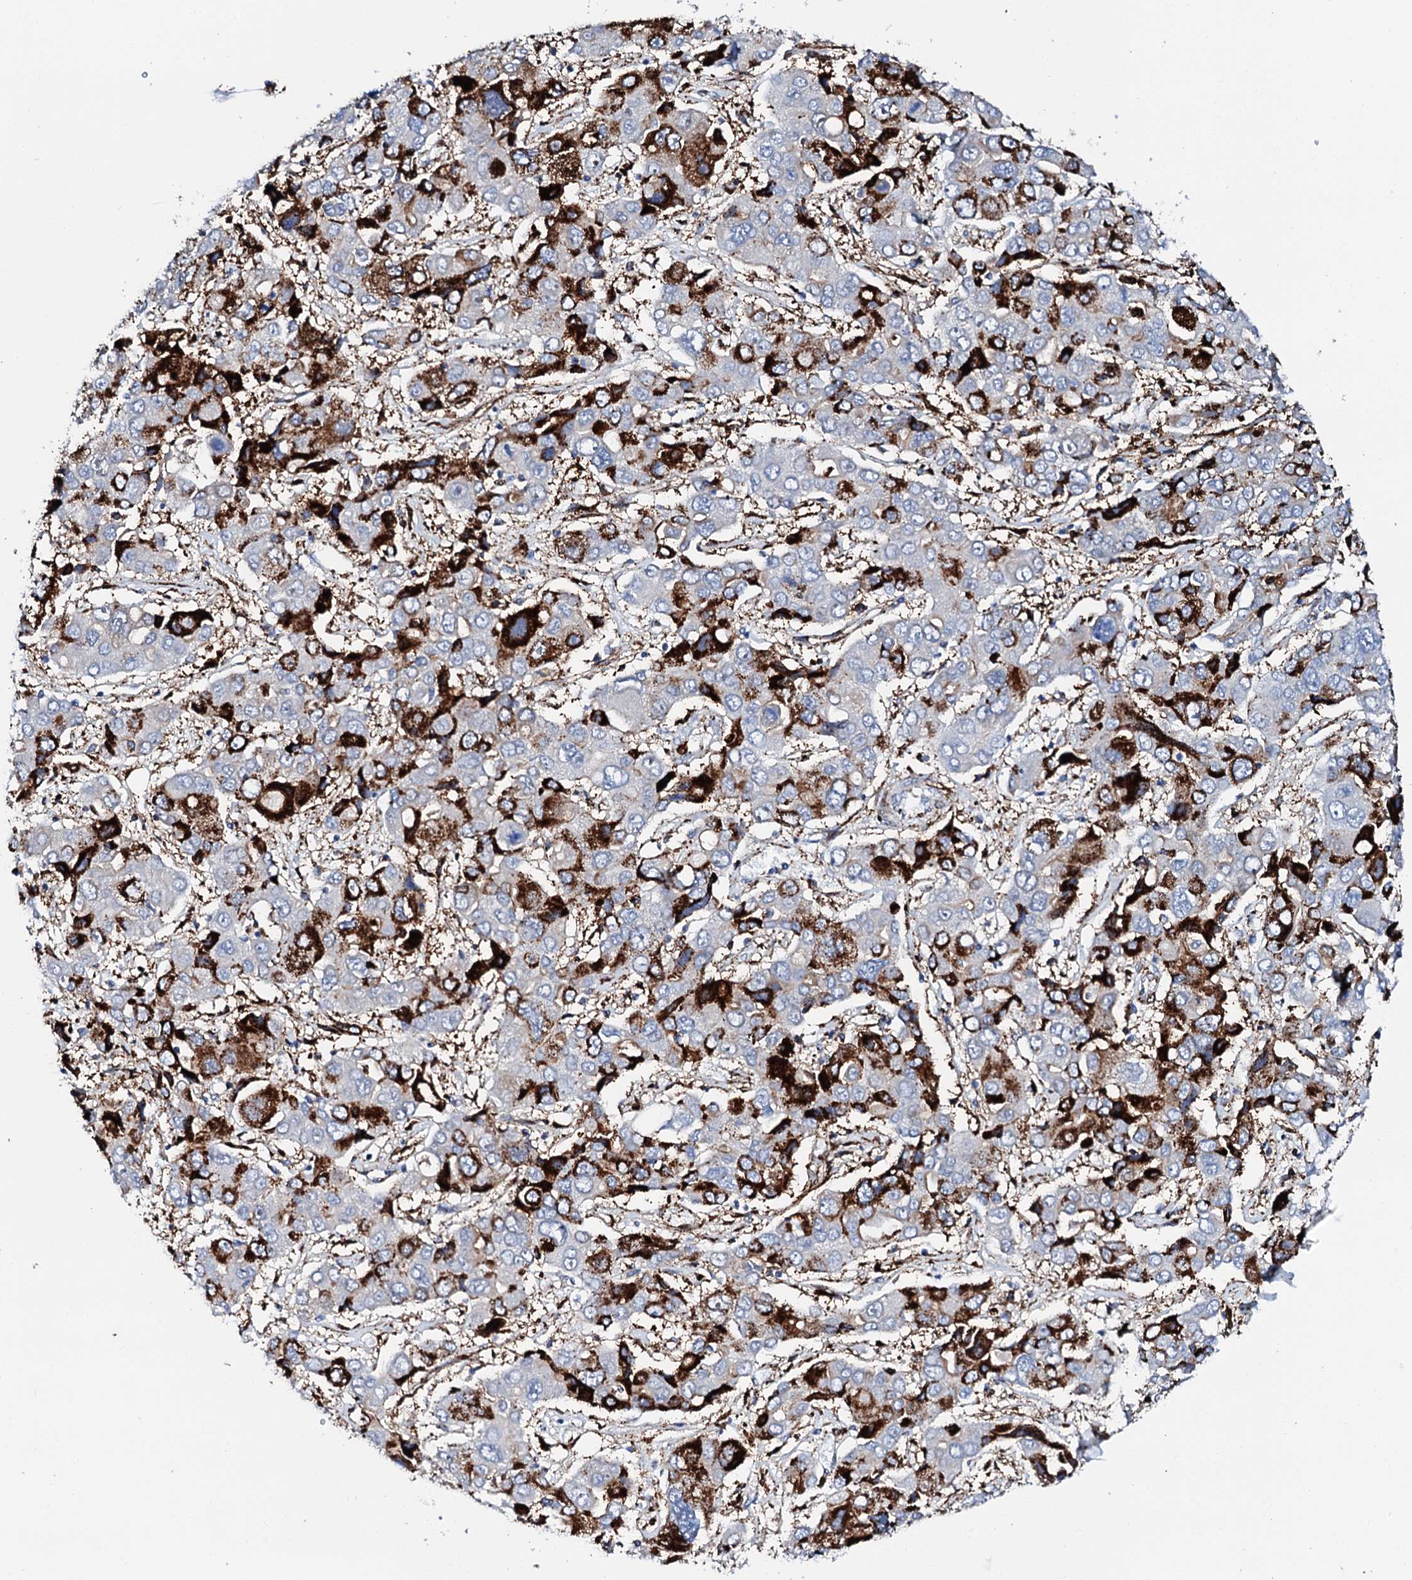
{"staining": {"intensity": "strong", "quantity": "25%-75%", "location": "cytoplasmic/membranous"}, "tissue": "liver cancer", "cell_type": "Tumor cells", "image_type": "cancer", "snomed": [{"axis": "morphology", "description": "Cholangiocarcinoma"}, {"axis": "topography", "description": "Liver"}], "caption": "DAB immunohistochemical staining of liver cholangiocarcinoma reveals strong cytoplasmic/membranous protein expression in about 25%-75% of tumor cells. Using DAB (brown) and hematoxylin (blue) stains, captured at high magnification using brightfield microscopy.", "gene": "MED13L", "patient": {"sex": "male", "age": 67}}